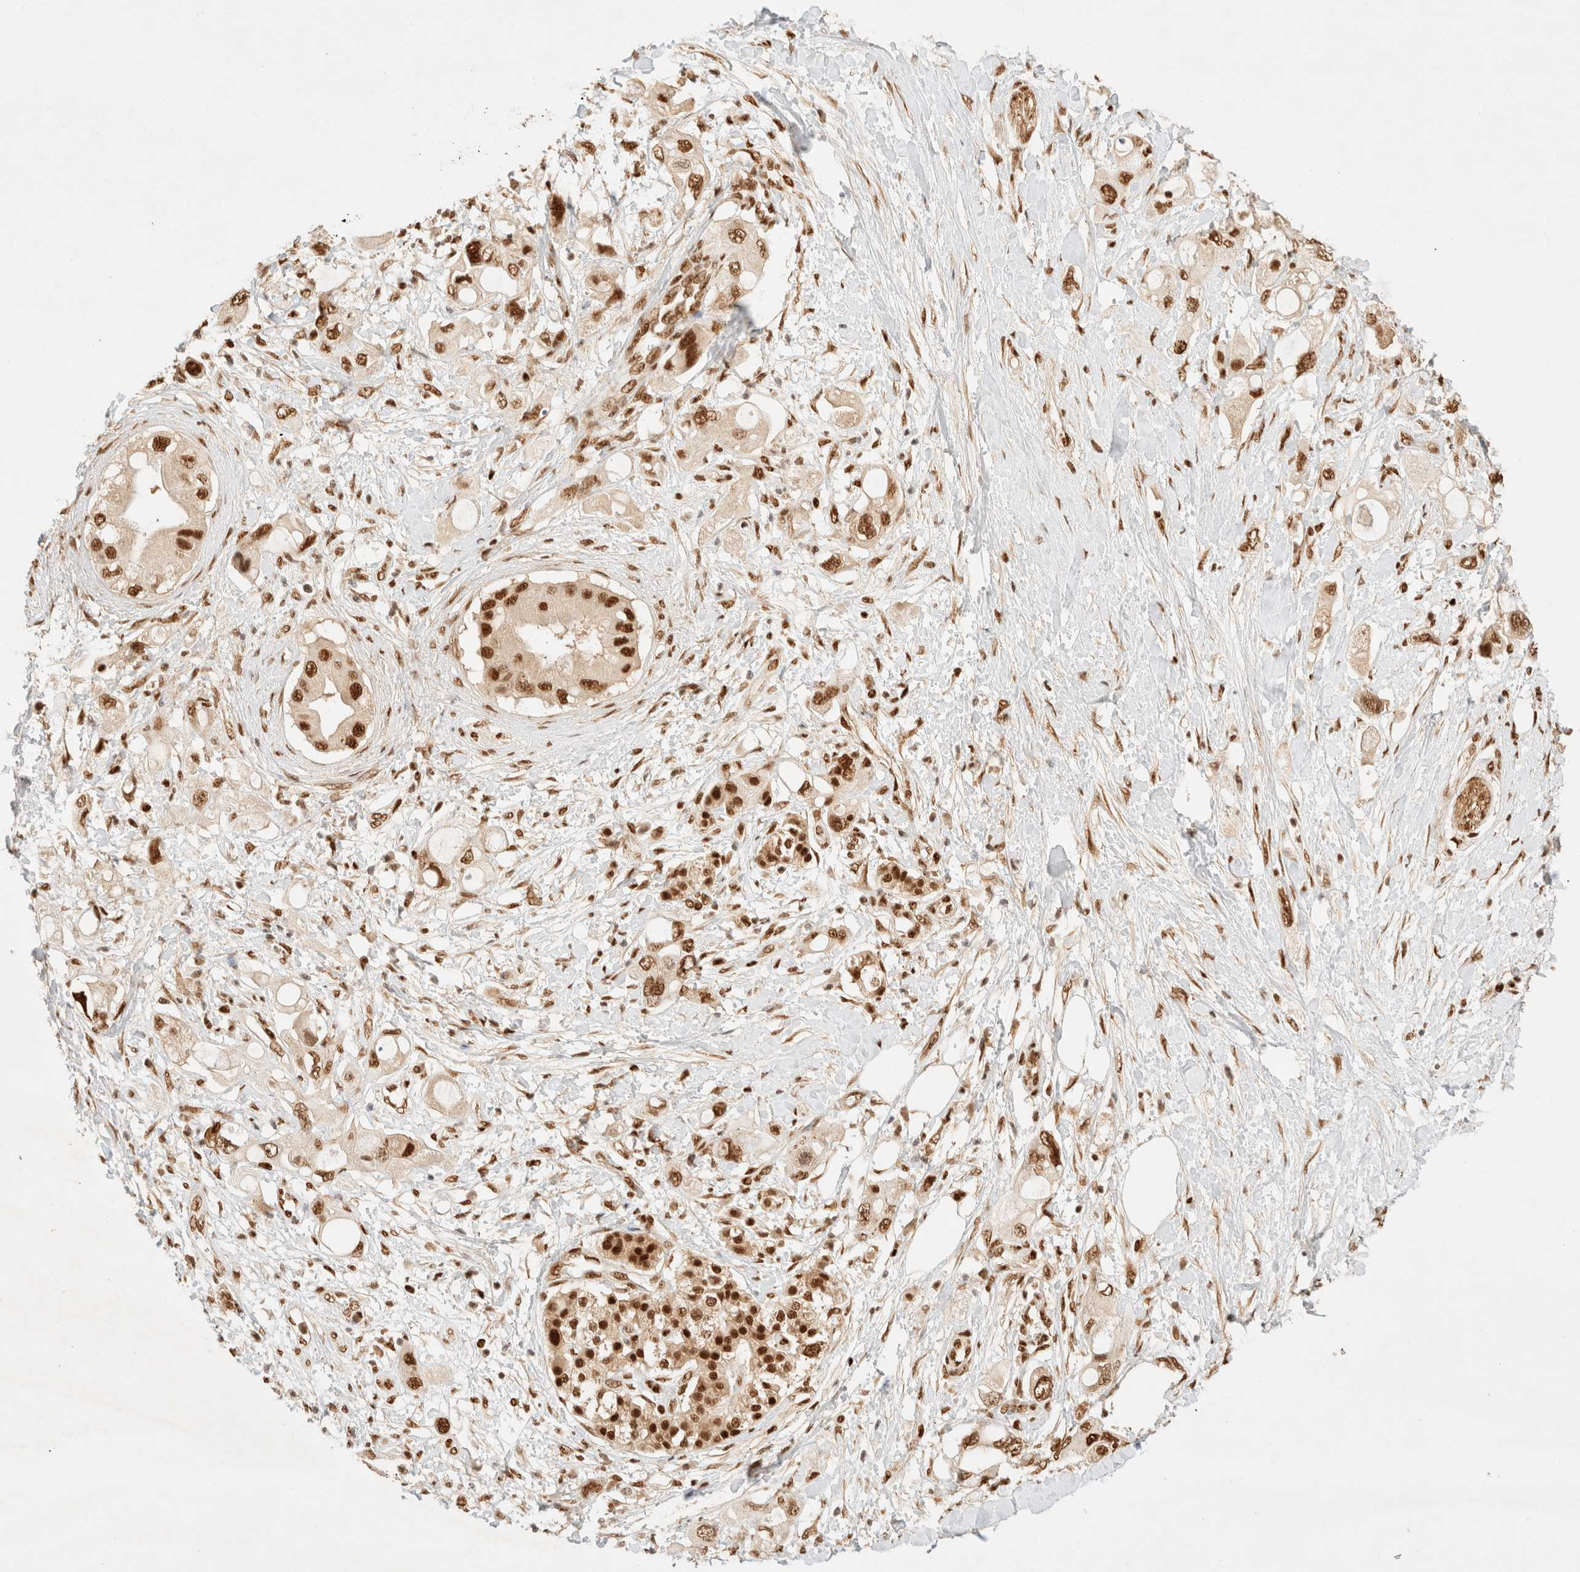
{"staining": {"intensity": "strong", "quantity": ">75%", "location": "nuclear"}, "tissue": "pancreatic cancer", "cell_type": "Tumor cells", "image_type": "cancer", "snomed": [{"axis": "morphology", "description": "Adenocarcinoma, NOS"}, {"axis": "topography", "description": "Pancreas"}], "caption": "This micrograph exhibits immunohistochemistry (IHC) staining of pancreatic cancer, with high strong nuclear positivity in approximately >75% of tumor cells.", "gene": "ZNF768", "patient": {"sex": "female", "age": 56}}